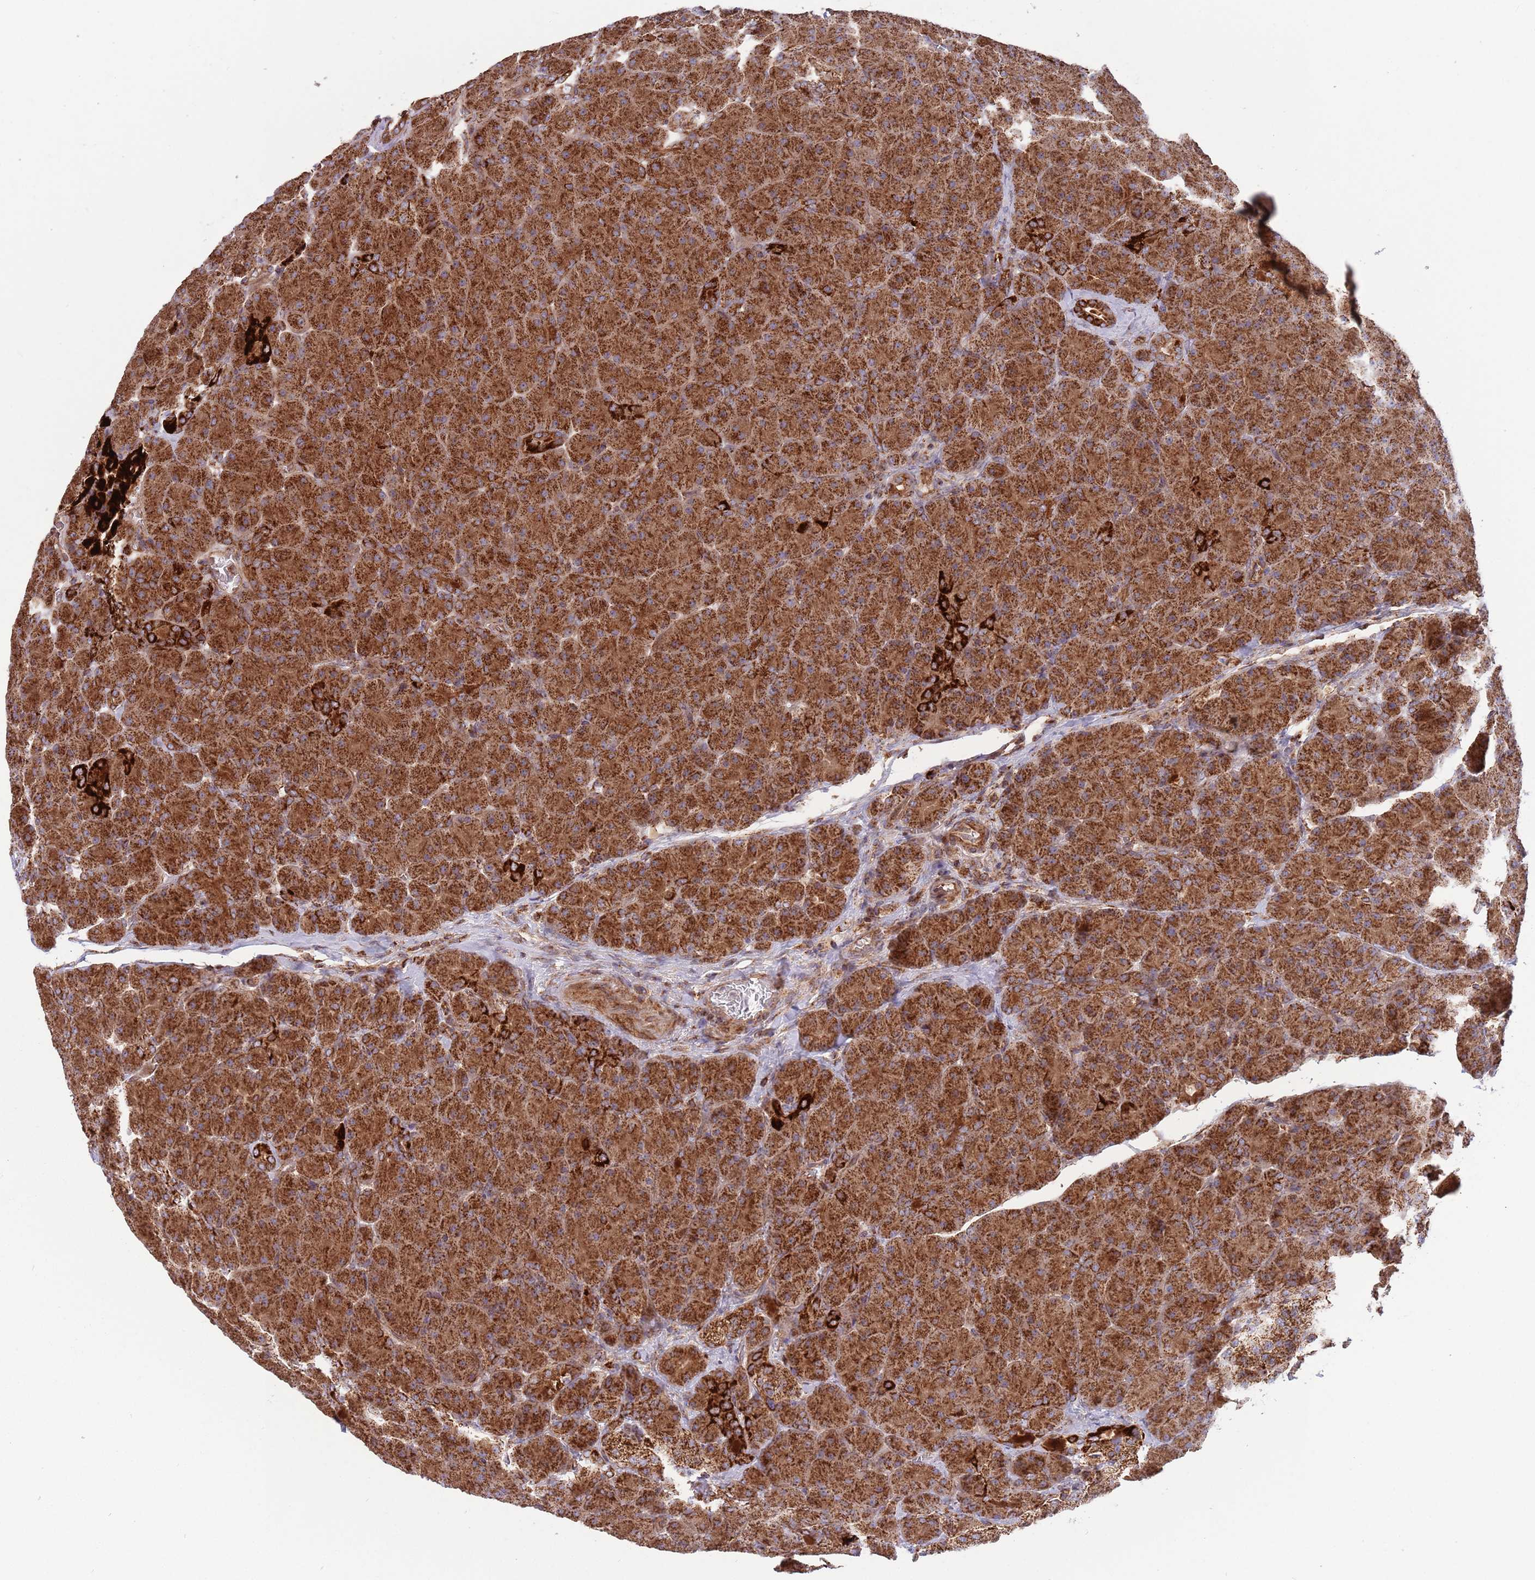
{"staining": {"intensity": "strong", "quantity": ">75%", "location": "cytoplasmic/membranous"}, "tissue": "pancreas", "cell_type": "Exocrine glandular cells", "image_type": "normal", "snomed": [{"axis": "morphology", "description": "Normal tissue, NOS"}, {"axis": "topography", "description": "Pancreas"}], "caption": "This histopathology image reveals immunohistochemistry staining of benign human pancreas, with high strong cytoplasmic/membranous expression in about >75% of exocrine glandular cells.", "gene": "ATP5PD", "patient": {"sex": "male", "age": 66}}